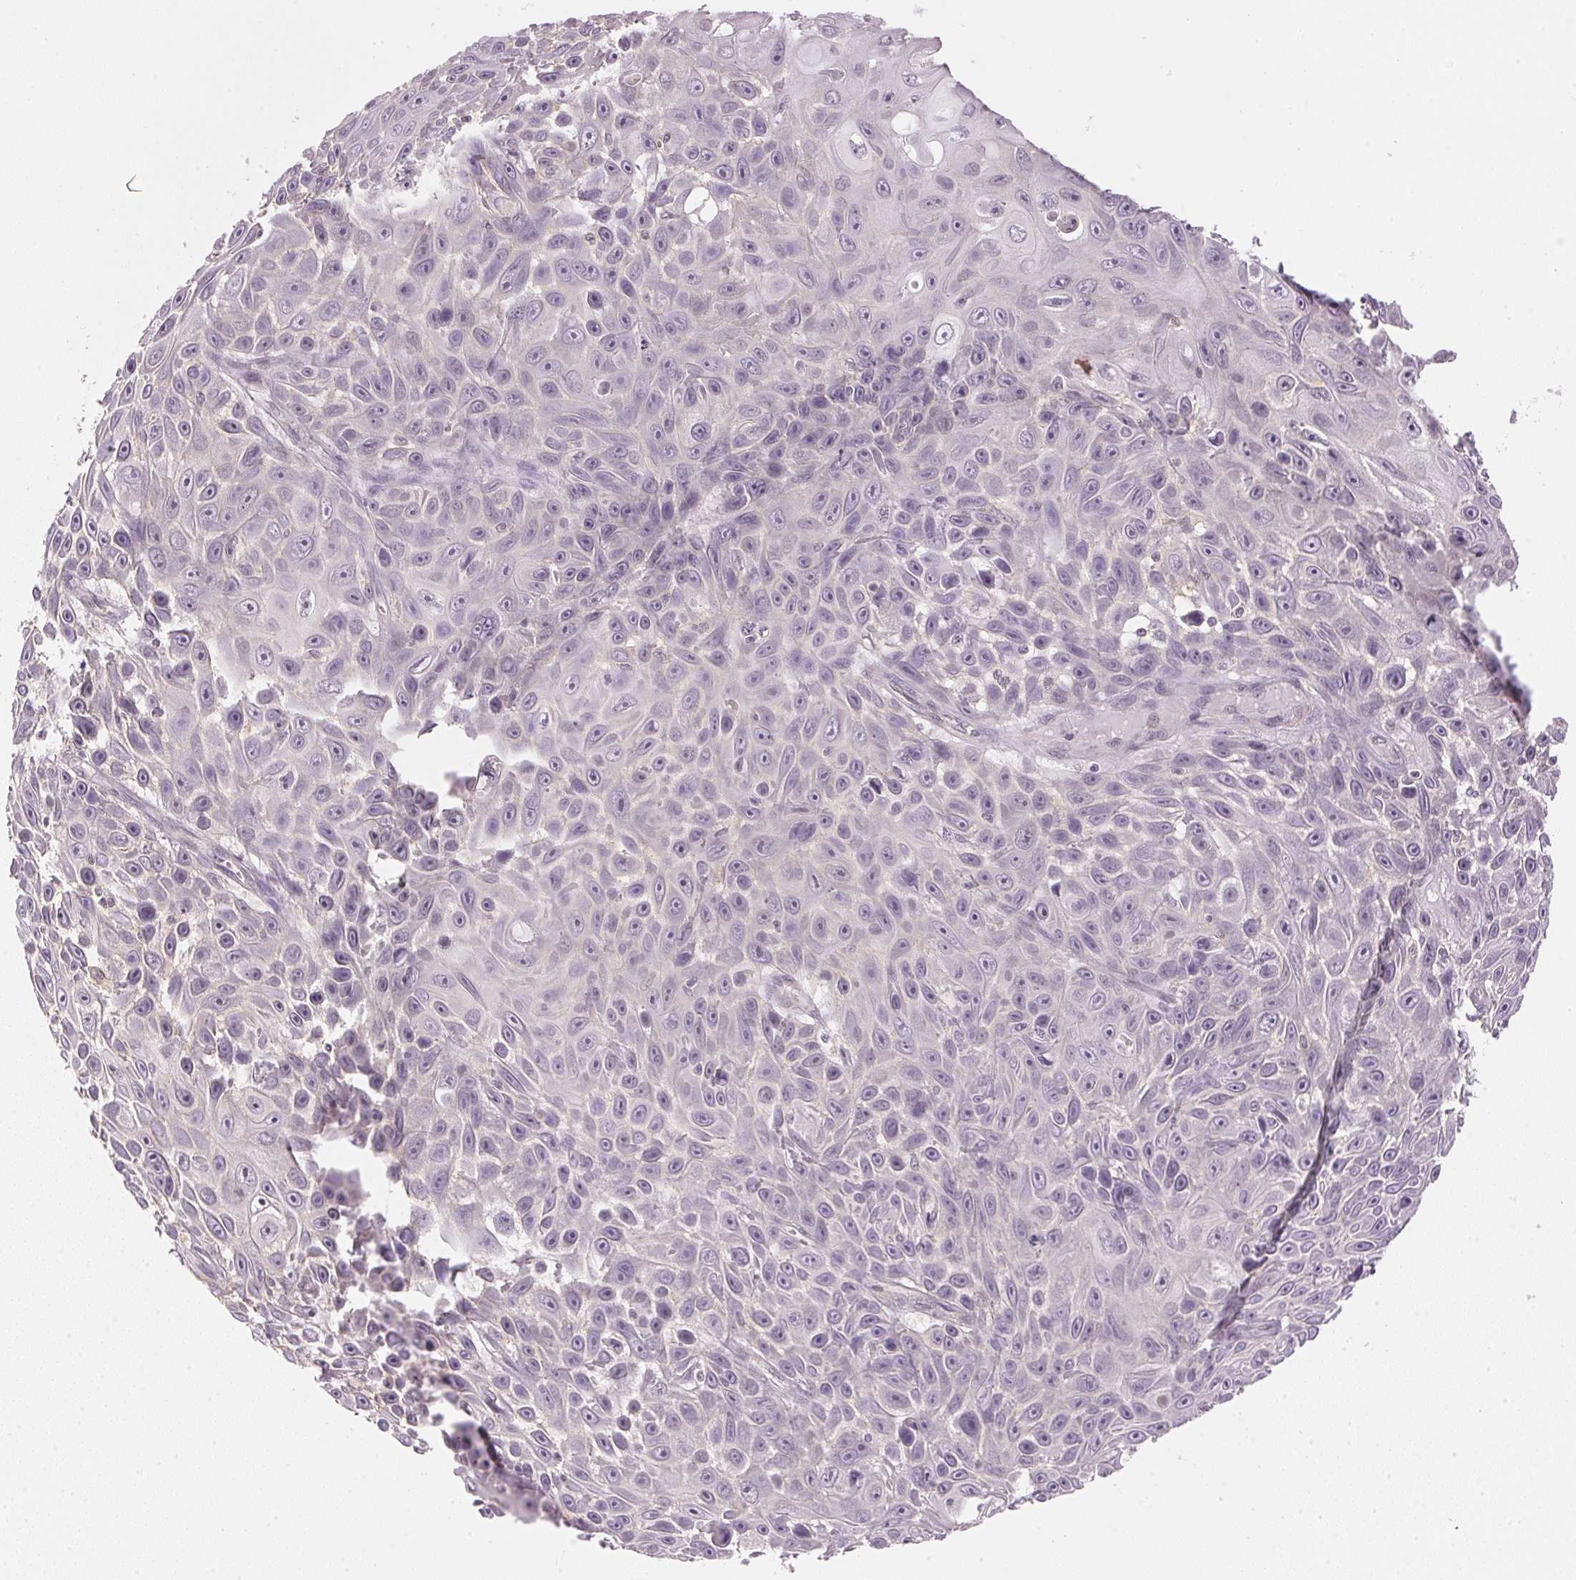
{"staining": {"intensity": "negative", "quantity": "none", "location": "none"}, "tissue": "skin cancer", "cell_type": "Tumor cells", "image_type": "cancer", "snomed": [{"axis": "morphology", "description": "Squamous cell carcinoma, NOS"}, {"axis": "topography", "description": "Skin"}], "caption": "Skin squamous cell carcinoma was stained to show a protein in brown. There is no significant positivity in tumor cells.", "gene": "KPRP", "patient": {"sex": "male", "age": 82}}